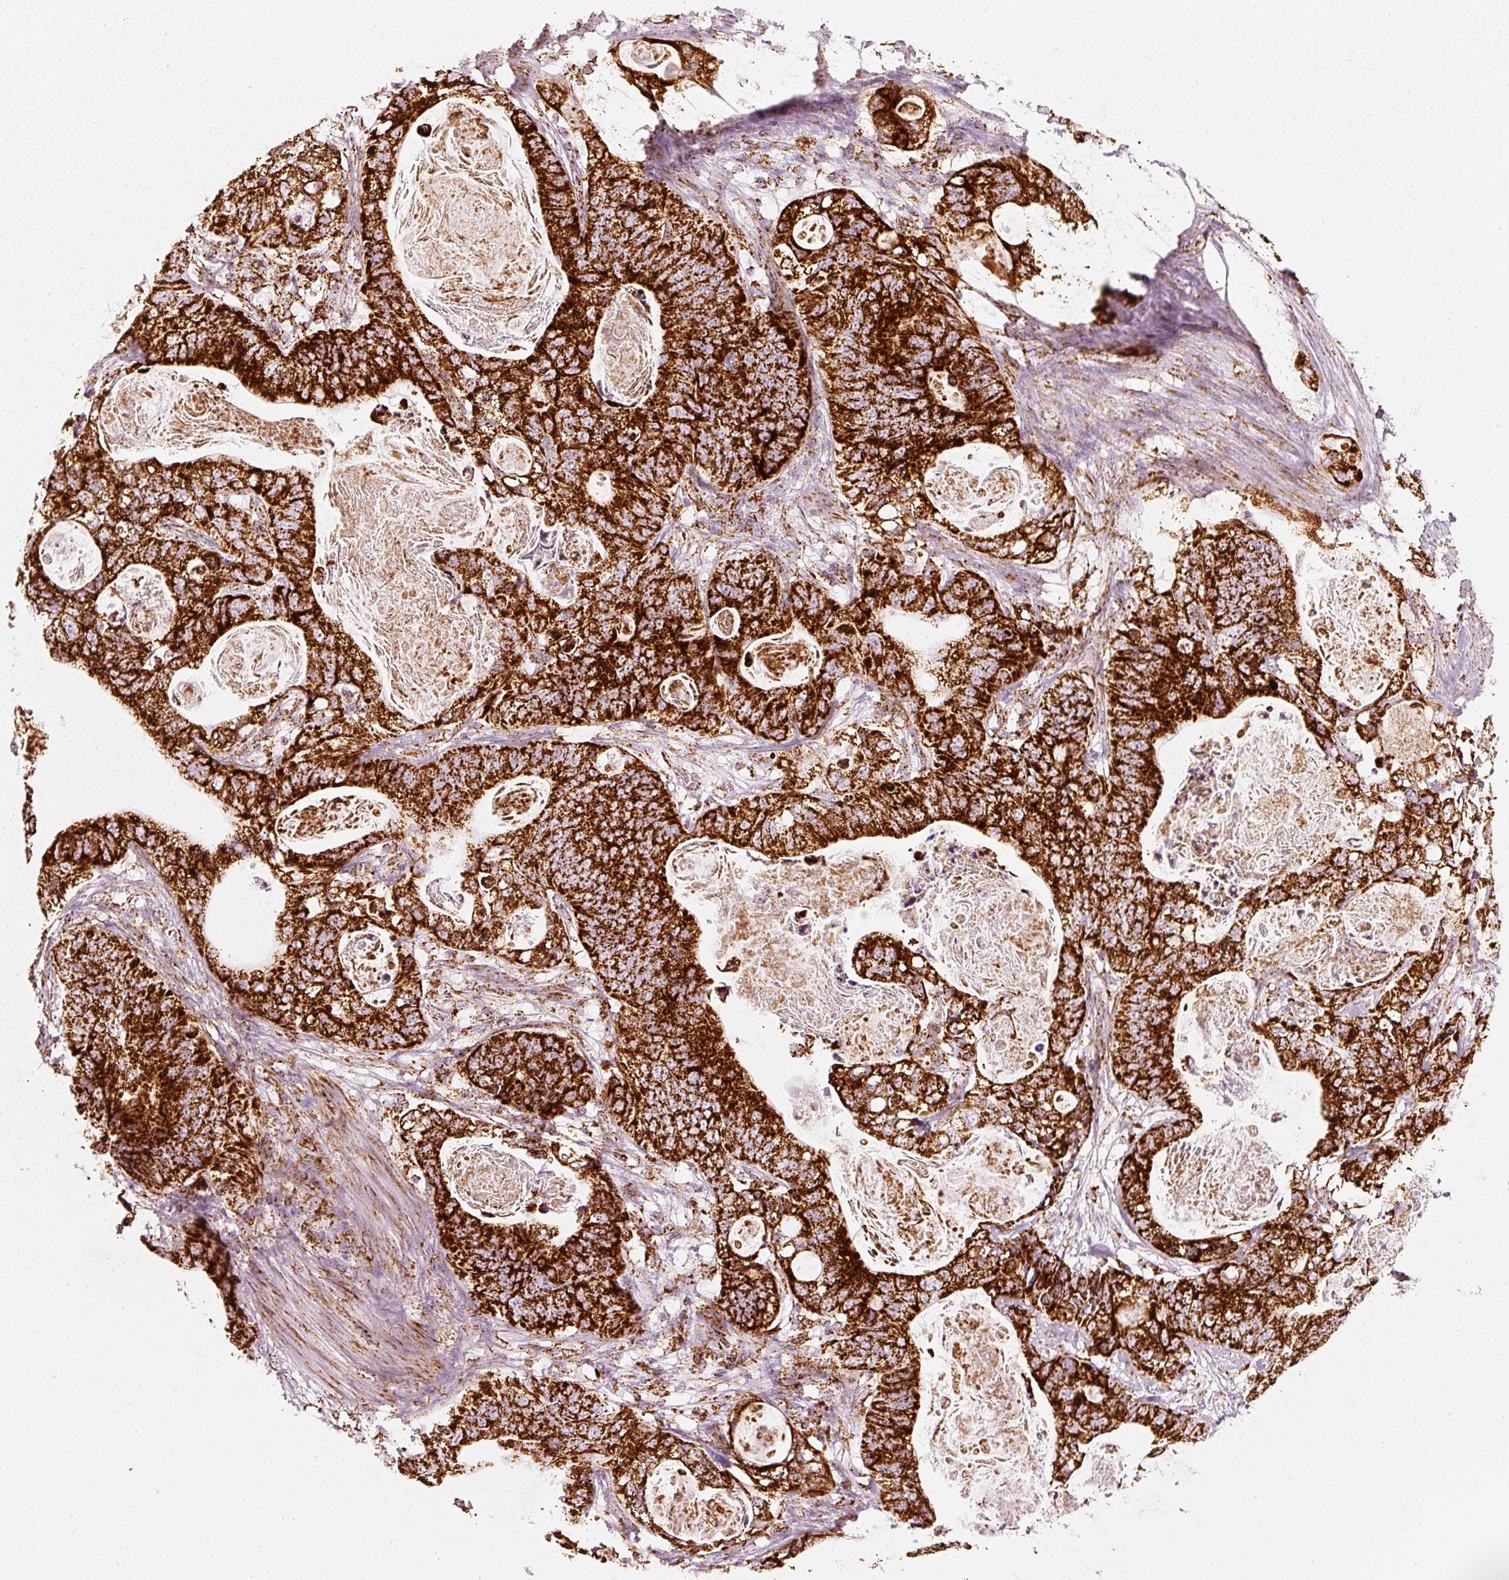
{"staining": {"intensity": "strong", "quantity": ">75%", "location": "cytoplasmic/membranous"}, "tissue": "stomach cancer", "cell_type": "Tumor cells", "image_type": "cancer", "snomed": [{"axis": "morphology", "description": "Normal tissue, NOS"}, {"axis": "morphology", "description": "Adenocarcinoma, NOS"}, {"axis": "topography", "description": "Stomach"}], "caption": "An image showing strong cytoplasmic/membranous expression in about >75% of tumor cells in stomach adenocarcinoma, as visualized by brown immunohistochemical staining.", "gene": "UQCRC1", "patient": {"sex": "female", "age": 89}}